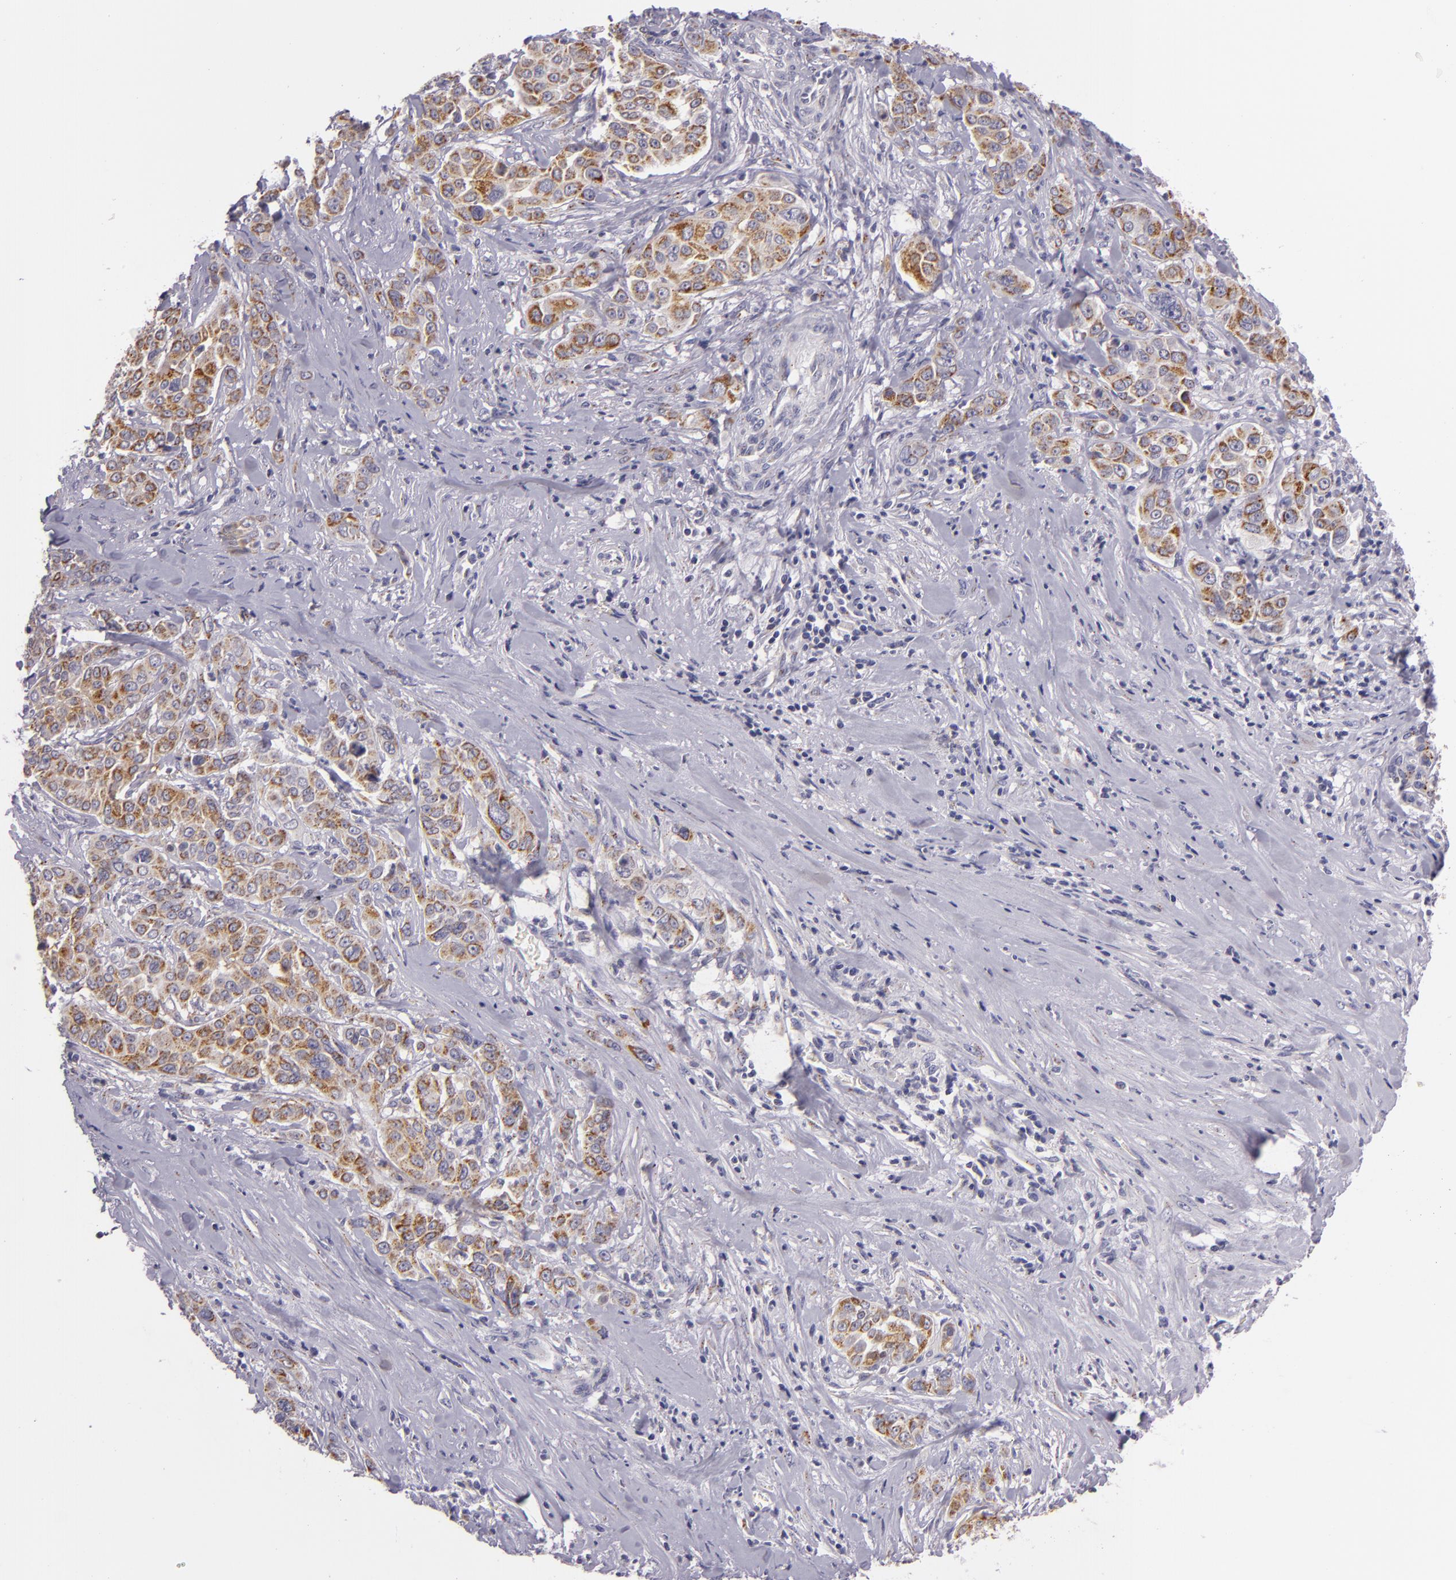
{"staining": {"intensity": "moderate", "quantity": ">75%", "location": "cytoplasmic/membranous"}, "tissue": "pancreatic cancer", "cell_type": "Tumor cells", "image_type": "cancer", "snomed": [{"axis": "morphology", "description": "Adenocarcinoma, NOS"}, {"axis": "topography", "description": "Pancreas"}], "caption": "Immunohistochemical staining of pancreatic cancer demonstrates moderate cytoplasmic/membranous protein positivity in approximately >75% of tumor cells.", "gene": "CILK1", "patient": {"sex": "female", "age": 52}}